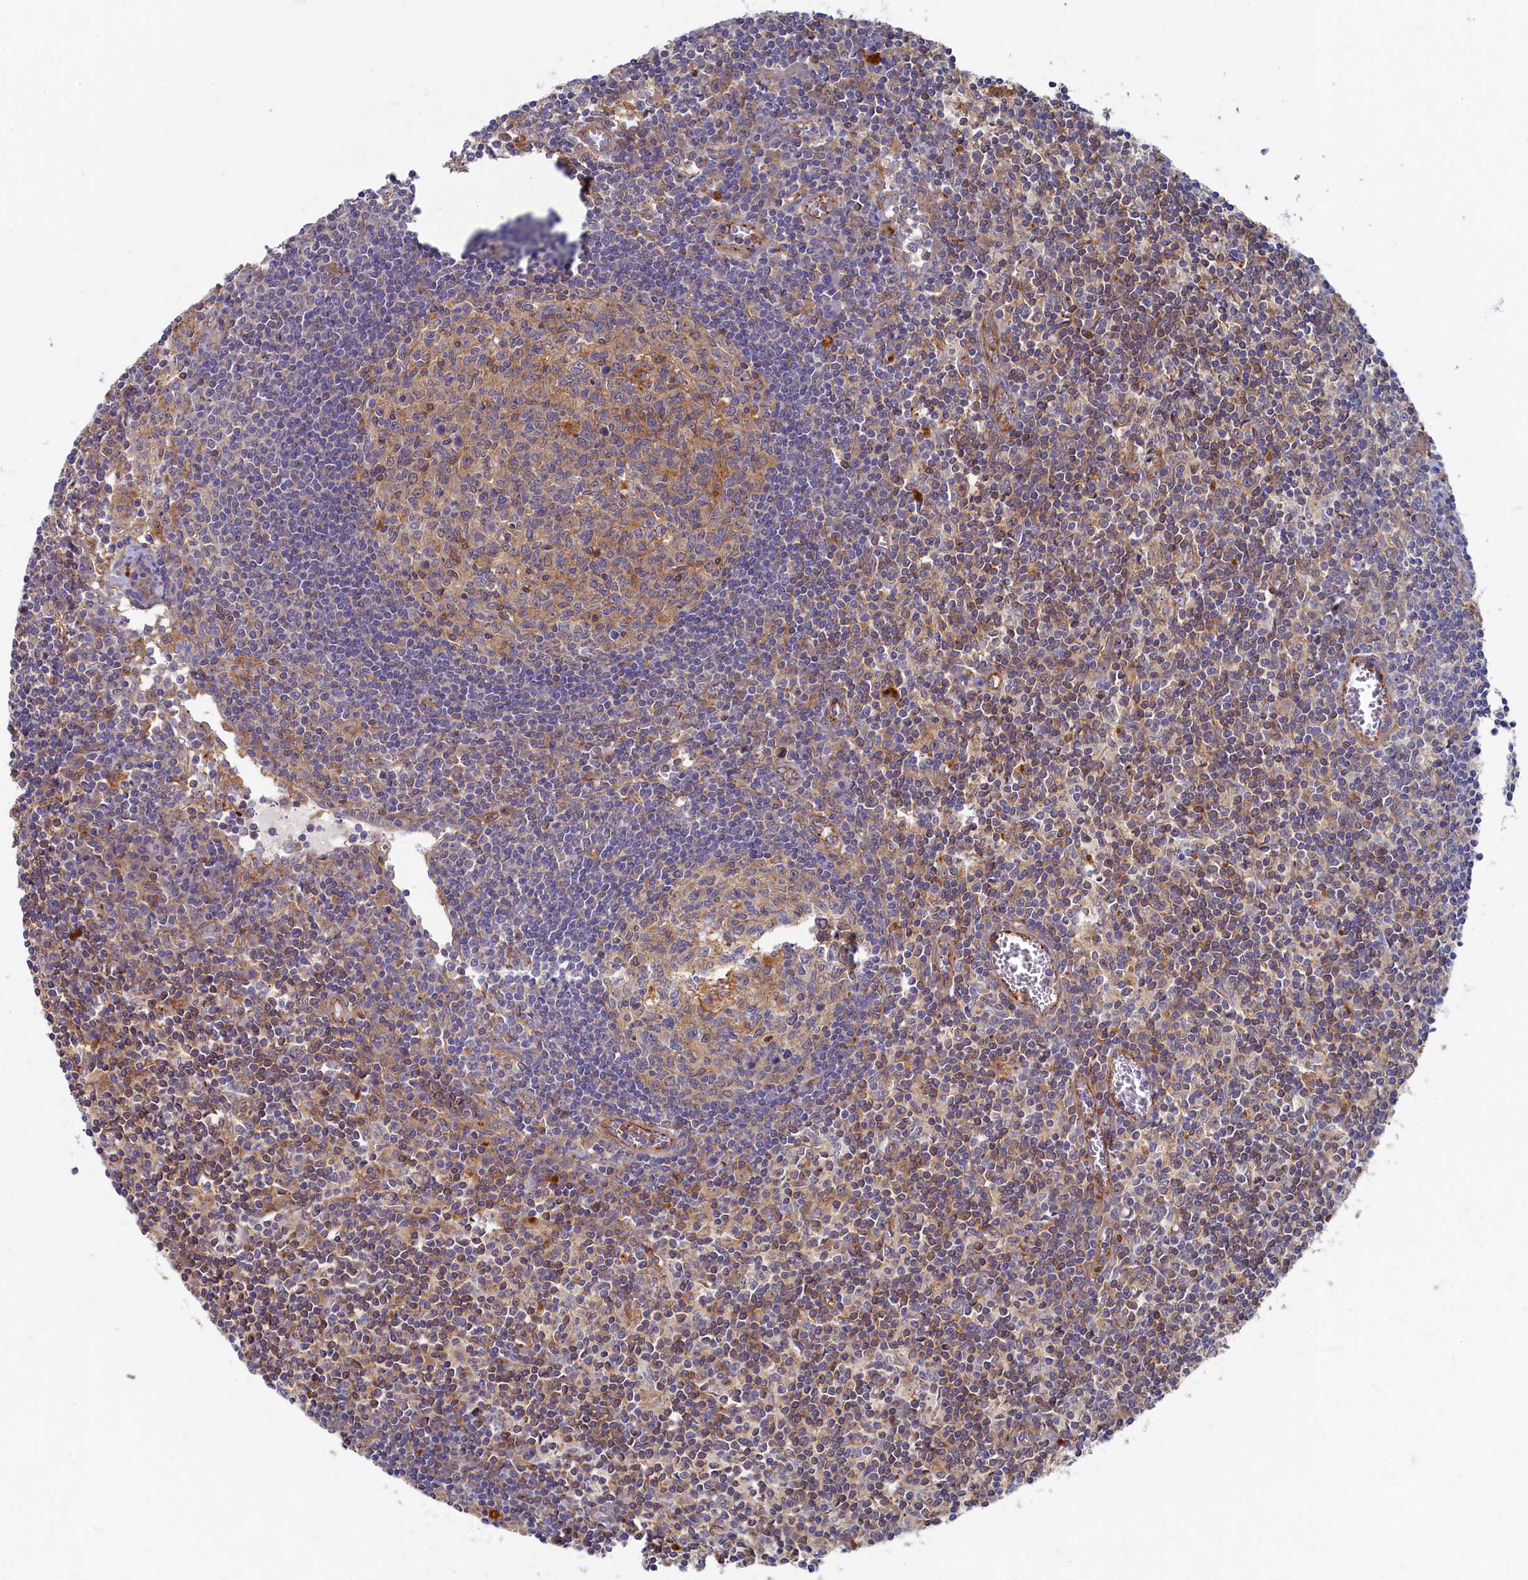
{"staining": {"intensity": "weak", "quantity": "25%-75%", "location": "cytoplasmic/membranous"}, "tissue": "lymph node", "cell_type": "Germinal center cells", "image_type": "normal", "snomed": [{"axis": "morphology", "description": "Normal tissue, NOS"}, {"axis": "topography", "description": "Lymph node"}], "caption": "Lymph node stained for a protein (brown) demonstrates weak cytoplasmic/membranous positive expression in about 25%-75% of germinal center cells.", "gene": "PSMG2", "patient": {"sex": "female", "age": 55}}